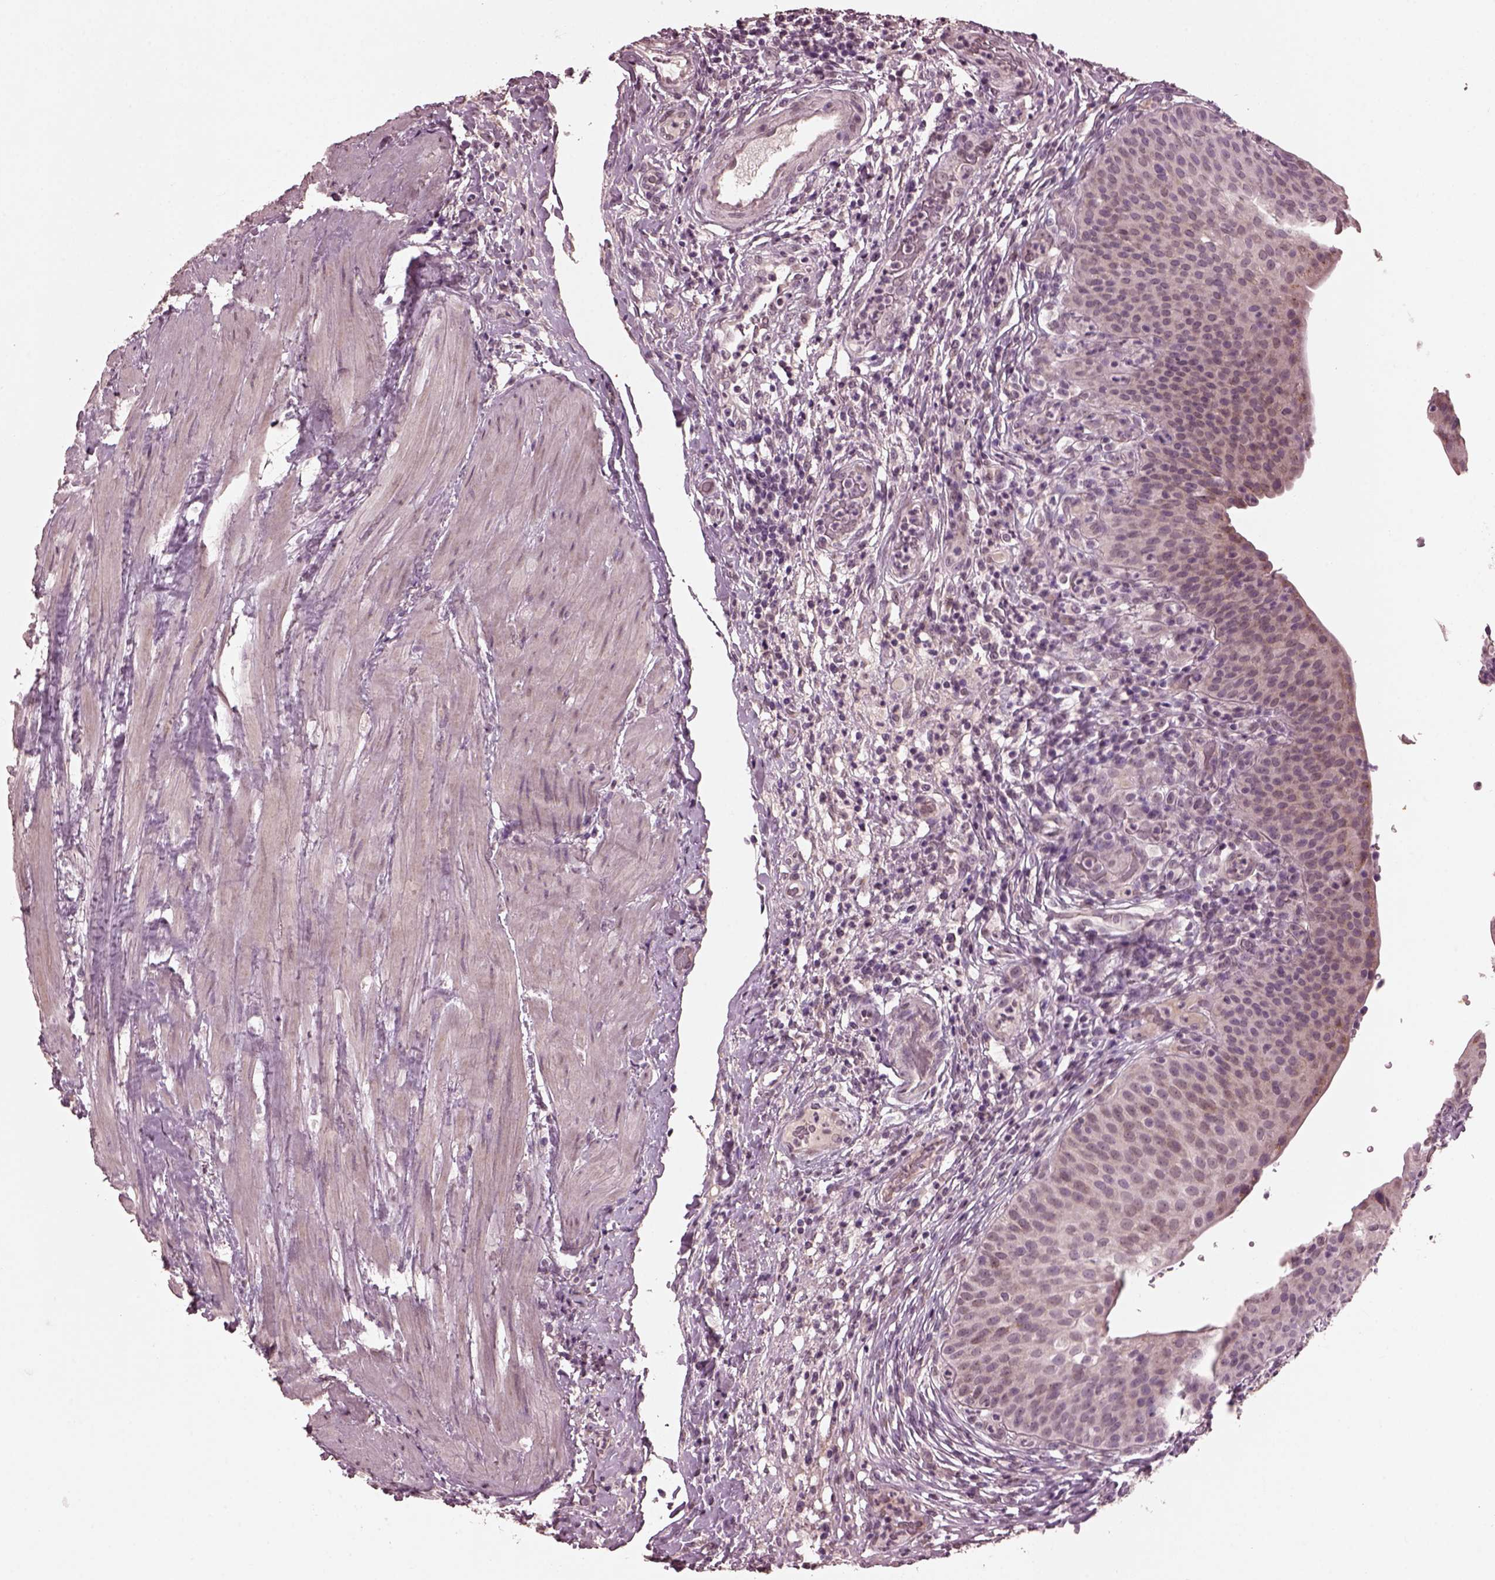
{"staining": {"intensity": "negative", "quantity": "none", "location": "none"}, "tissue": "urinary bladder", "cell_type": "Urothelial cells", "image_type": "normal", "snomed": [{"axis": "morphology", "description": "Normal tissue, NOS"}, {"axis": "topography", "description": "Urinary bladder"}], "caption": "Immunohistochemistry (IHC) micrograph of normal urinary bladder: urinary bladder stained with DAB reveals no significant protein expression in urothelial cells. (Stains: DAB (3,3'-diaminobenzidine) immunohistochemistry (IHC) with hematoxylin counter stain, Microscopy: brightfield microscopy at high magnification).", "gene": "IL18RAP", "patient": {"sex": "male", "age": 66}}